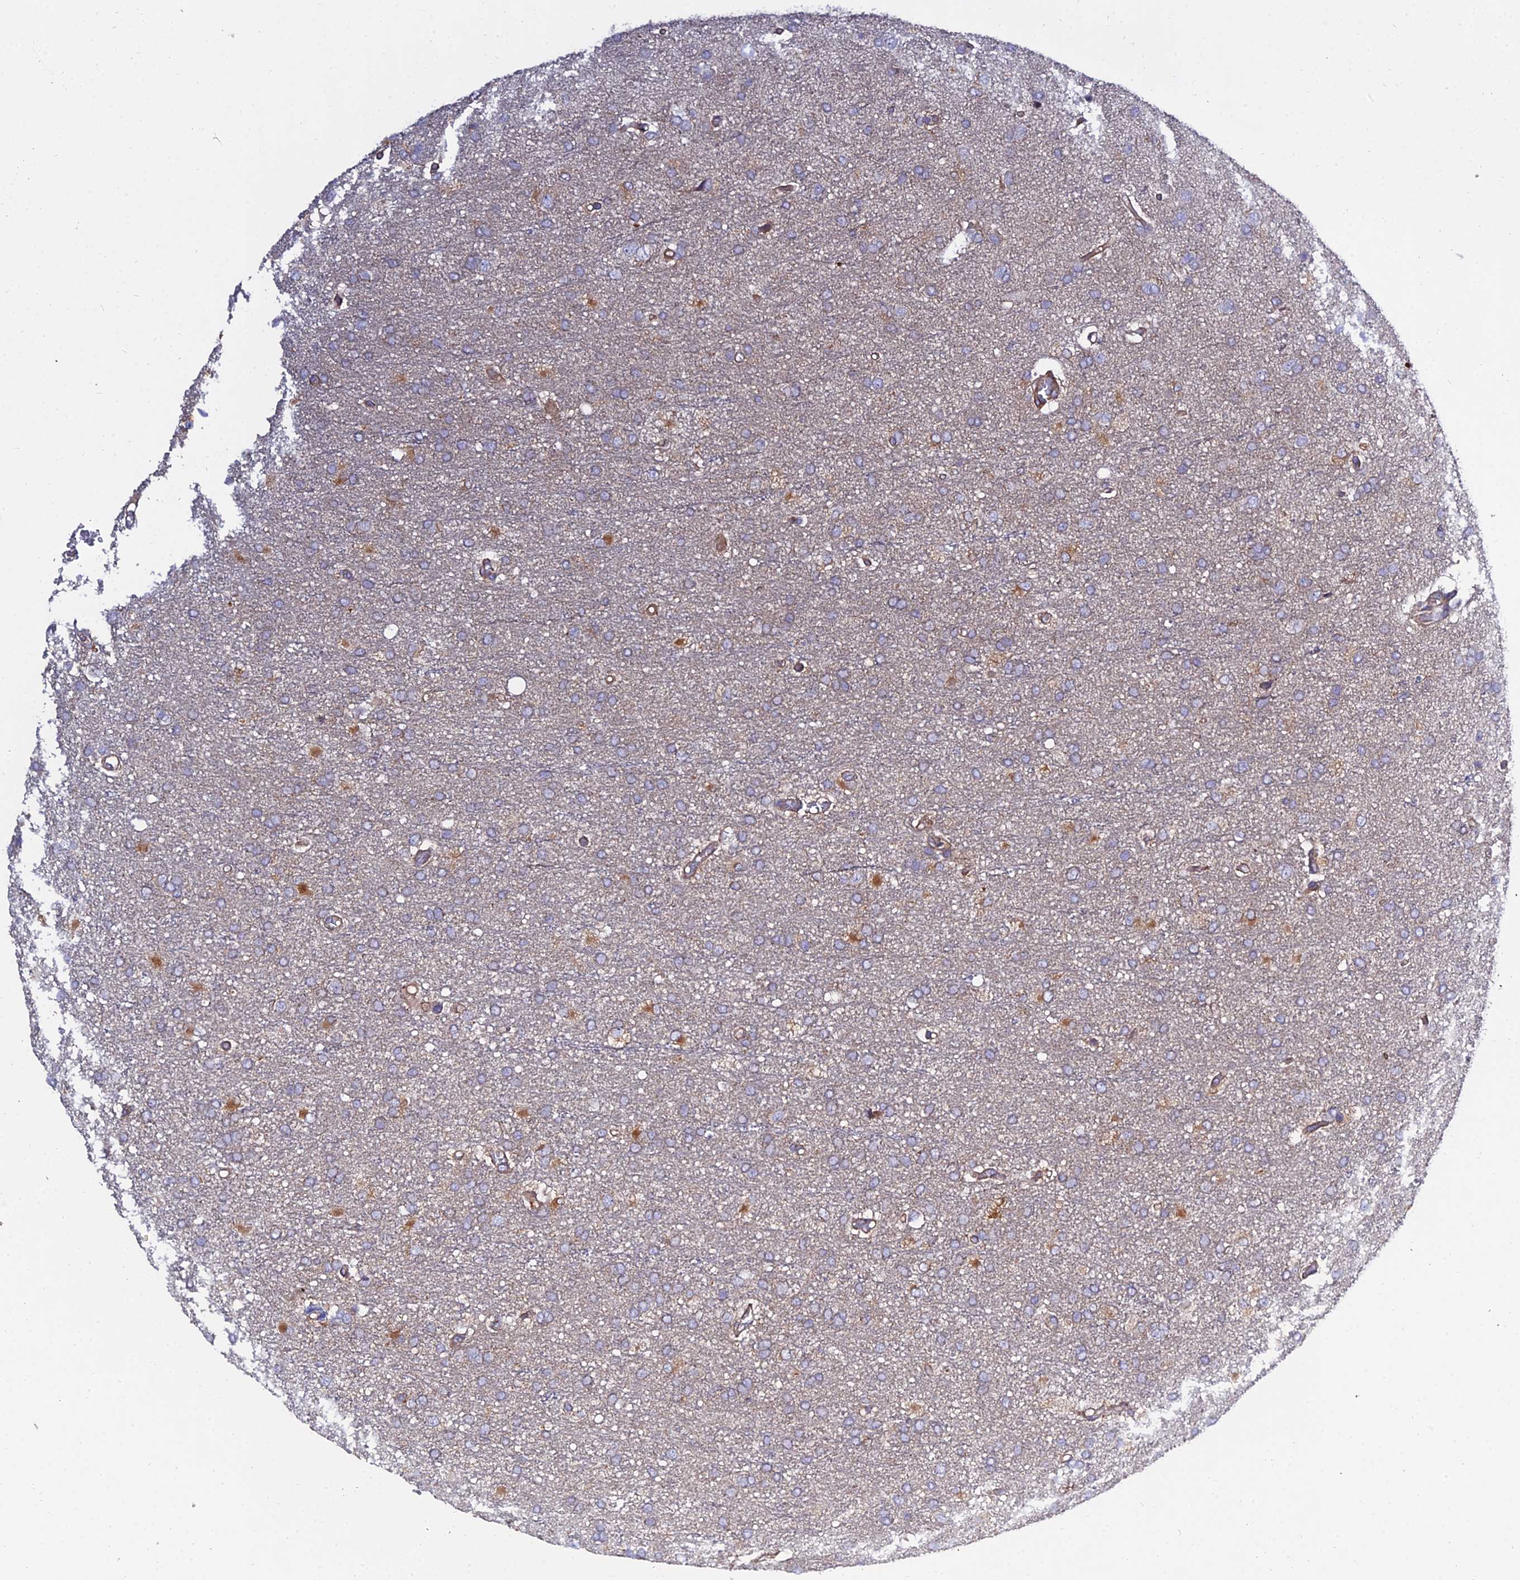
{"staining": {"intensity": "weak", "quantity": "25%-75%", "location": "cytoplasmic/membranous"}, "tissue": "glioma", "cell_type": "Tumor cells", "image_type": "cancer", "snomed": [{"axis": "morphology", "description": "Glioma, malignant, High grade"}, {"axis": "topography", "description": "Brain"}], "caption": "A brown stain shows weak cytoplasmic/membranous expression of a protein in human malignant high-grade glioma tumor cells.", "gene": "ARL6IP1", "patient": {"sex": "female", "age": 74}}